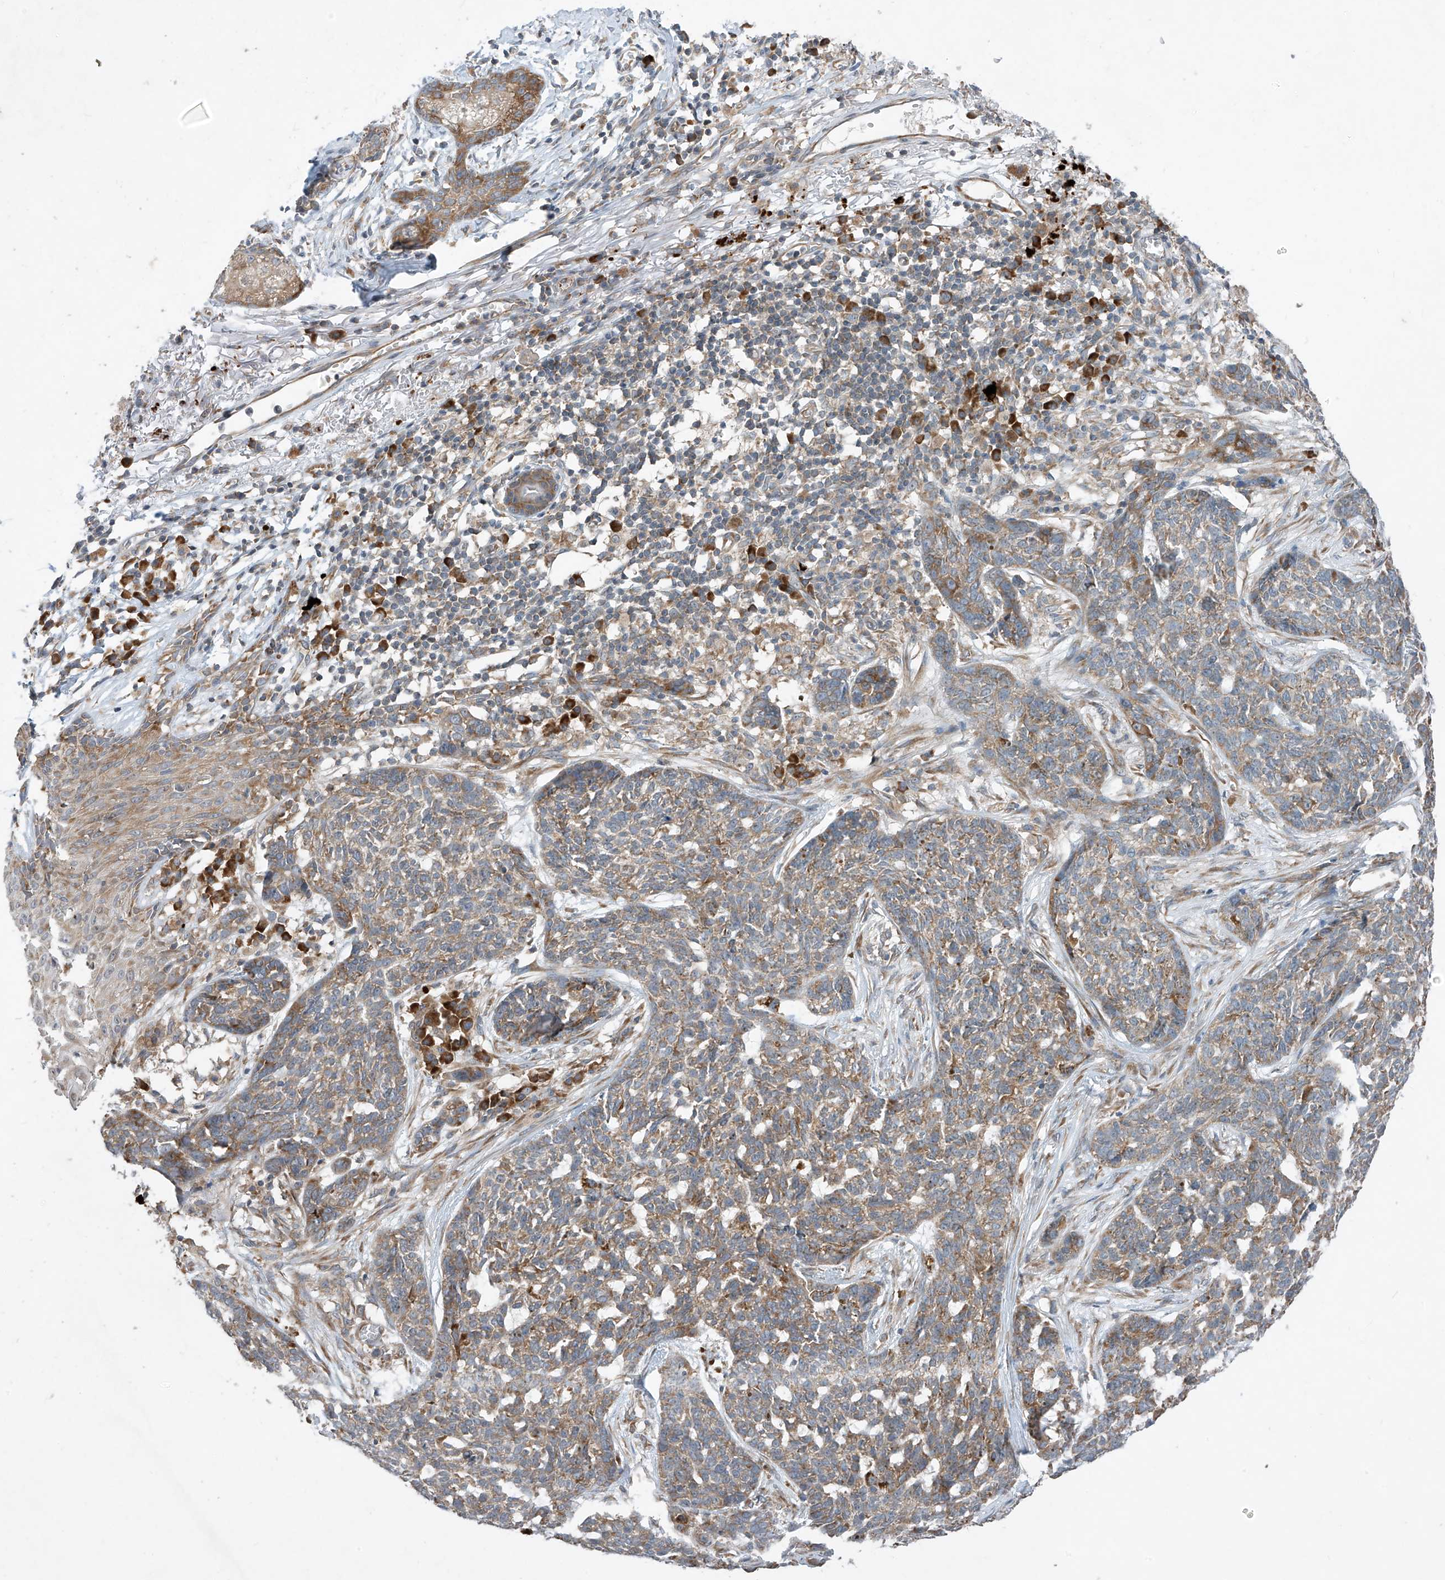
{"staining": {"intensity": "weak", "quantity": ">75%", "location": "cytoplasmic/membranous"}, "tissue": "skin cancer", "cell_type": "Tumor cells", "image_type": "cancer", "snomed": [{"axis": "morphology", "description": "Basal cell carcinoma"}, {"axis": "topography", "description": "Skin"}], "caption": "Human skin cancer (basal cell carcinoma) stained for a protein (brown) reveals weak cytoplasmic/membranous positive expression in approximately >75% of tumor cells.", "gene": "RPL34", "patient": {"sex": "male", "age": 85}}